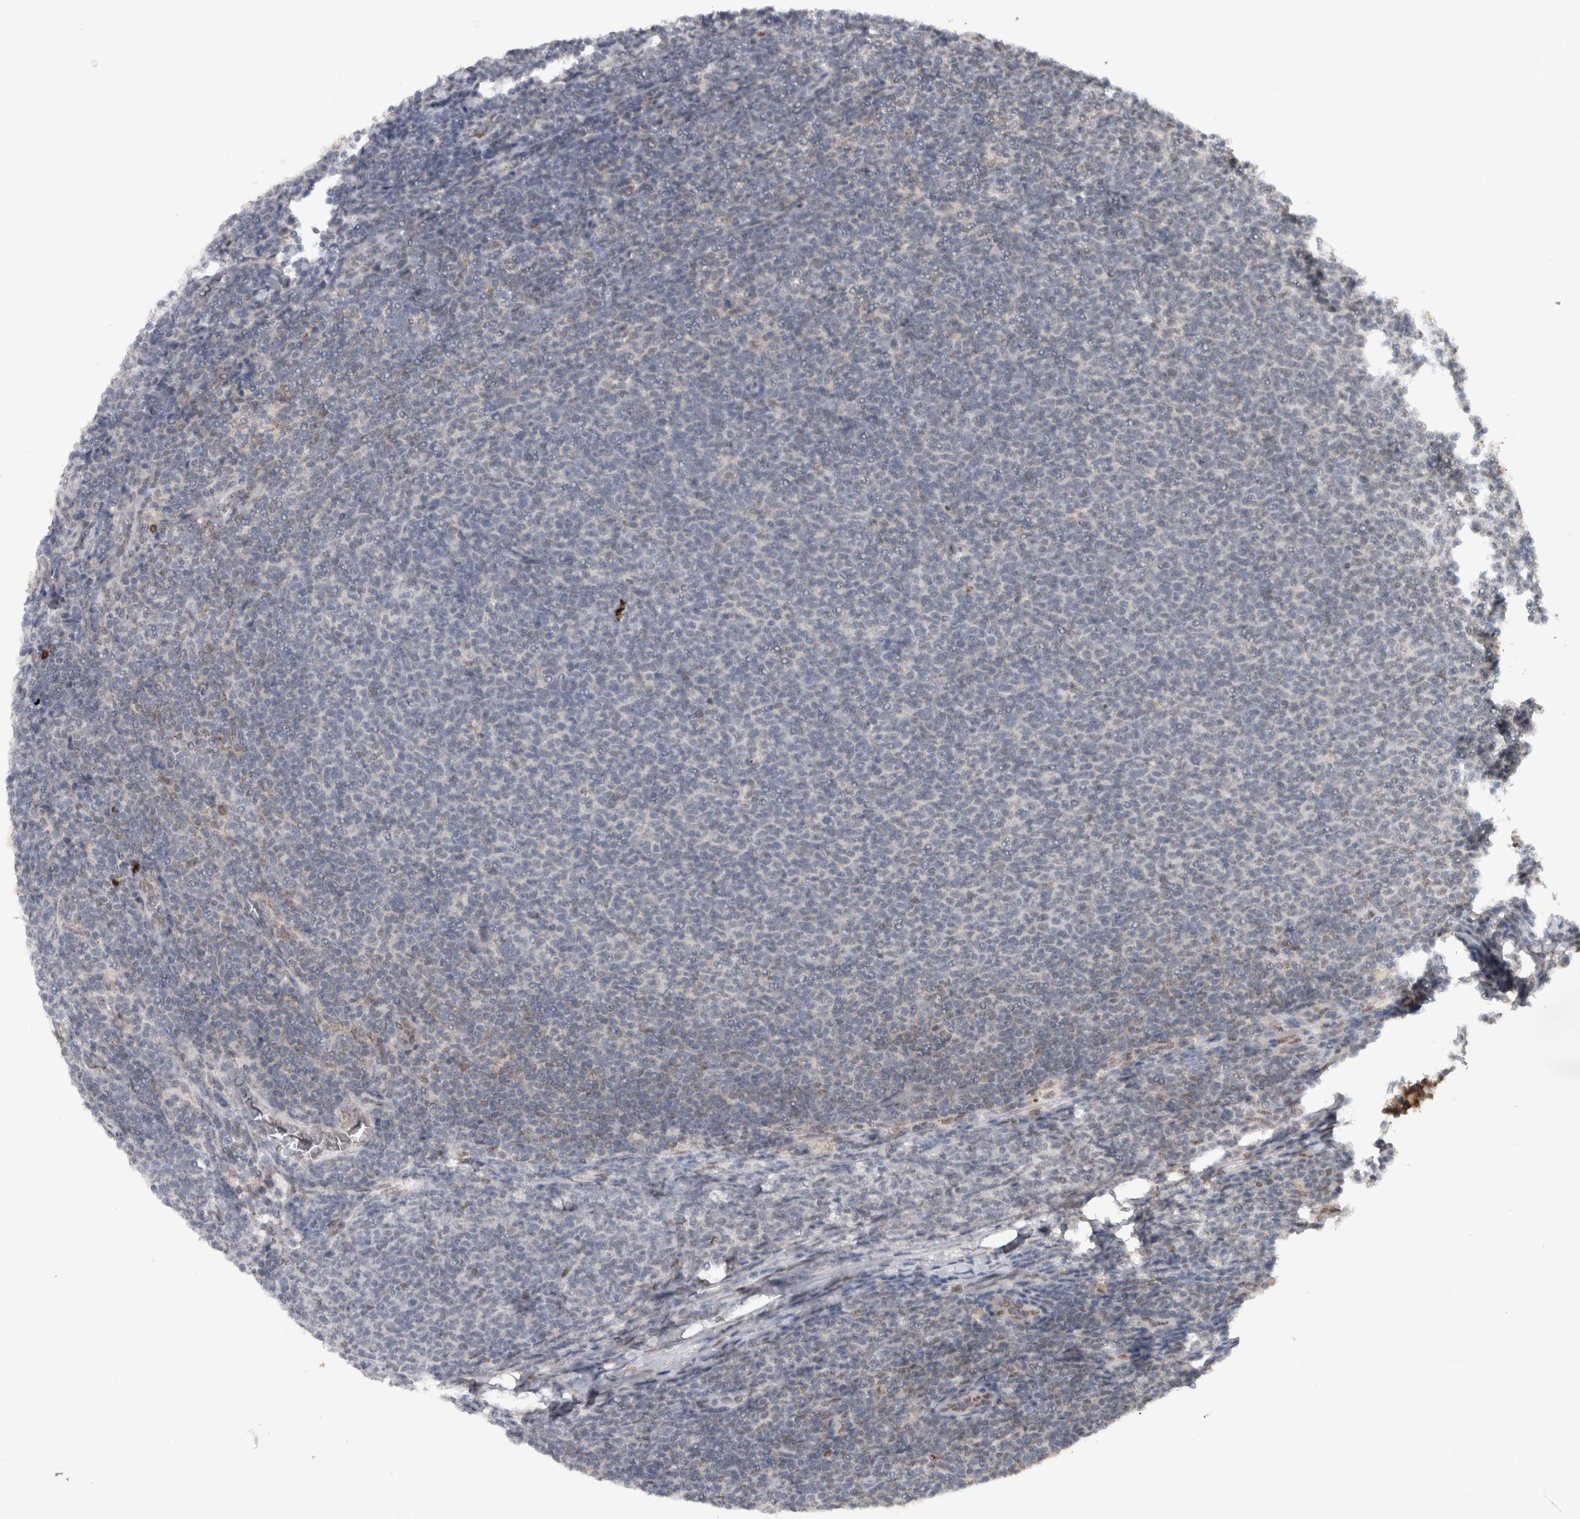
{"staining": {"intensity": "negative", "quantity": "none", "location": "none"}, "tissue": "lymphoma", "cell_type": "Tumor cells", "image_type": "cancer", "snomed": [{"axis": "morphology", "description": "Malignant lymphoma, non-Hodgkin's type, Low grade"}, {"axis": "topography", "description": "Lymph node"}], "caption": "Micrograph shows no significant protein staining in tumor cells of lymphoma. (DAB immunohistochemistry visualized using brightfield microscopy, high magnification).", "gene": "RPS6KA2", "patient": {"sex": "male", "age": 66}}